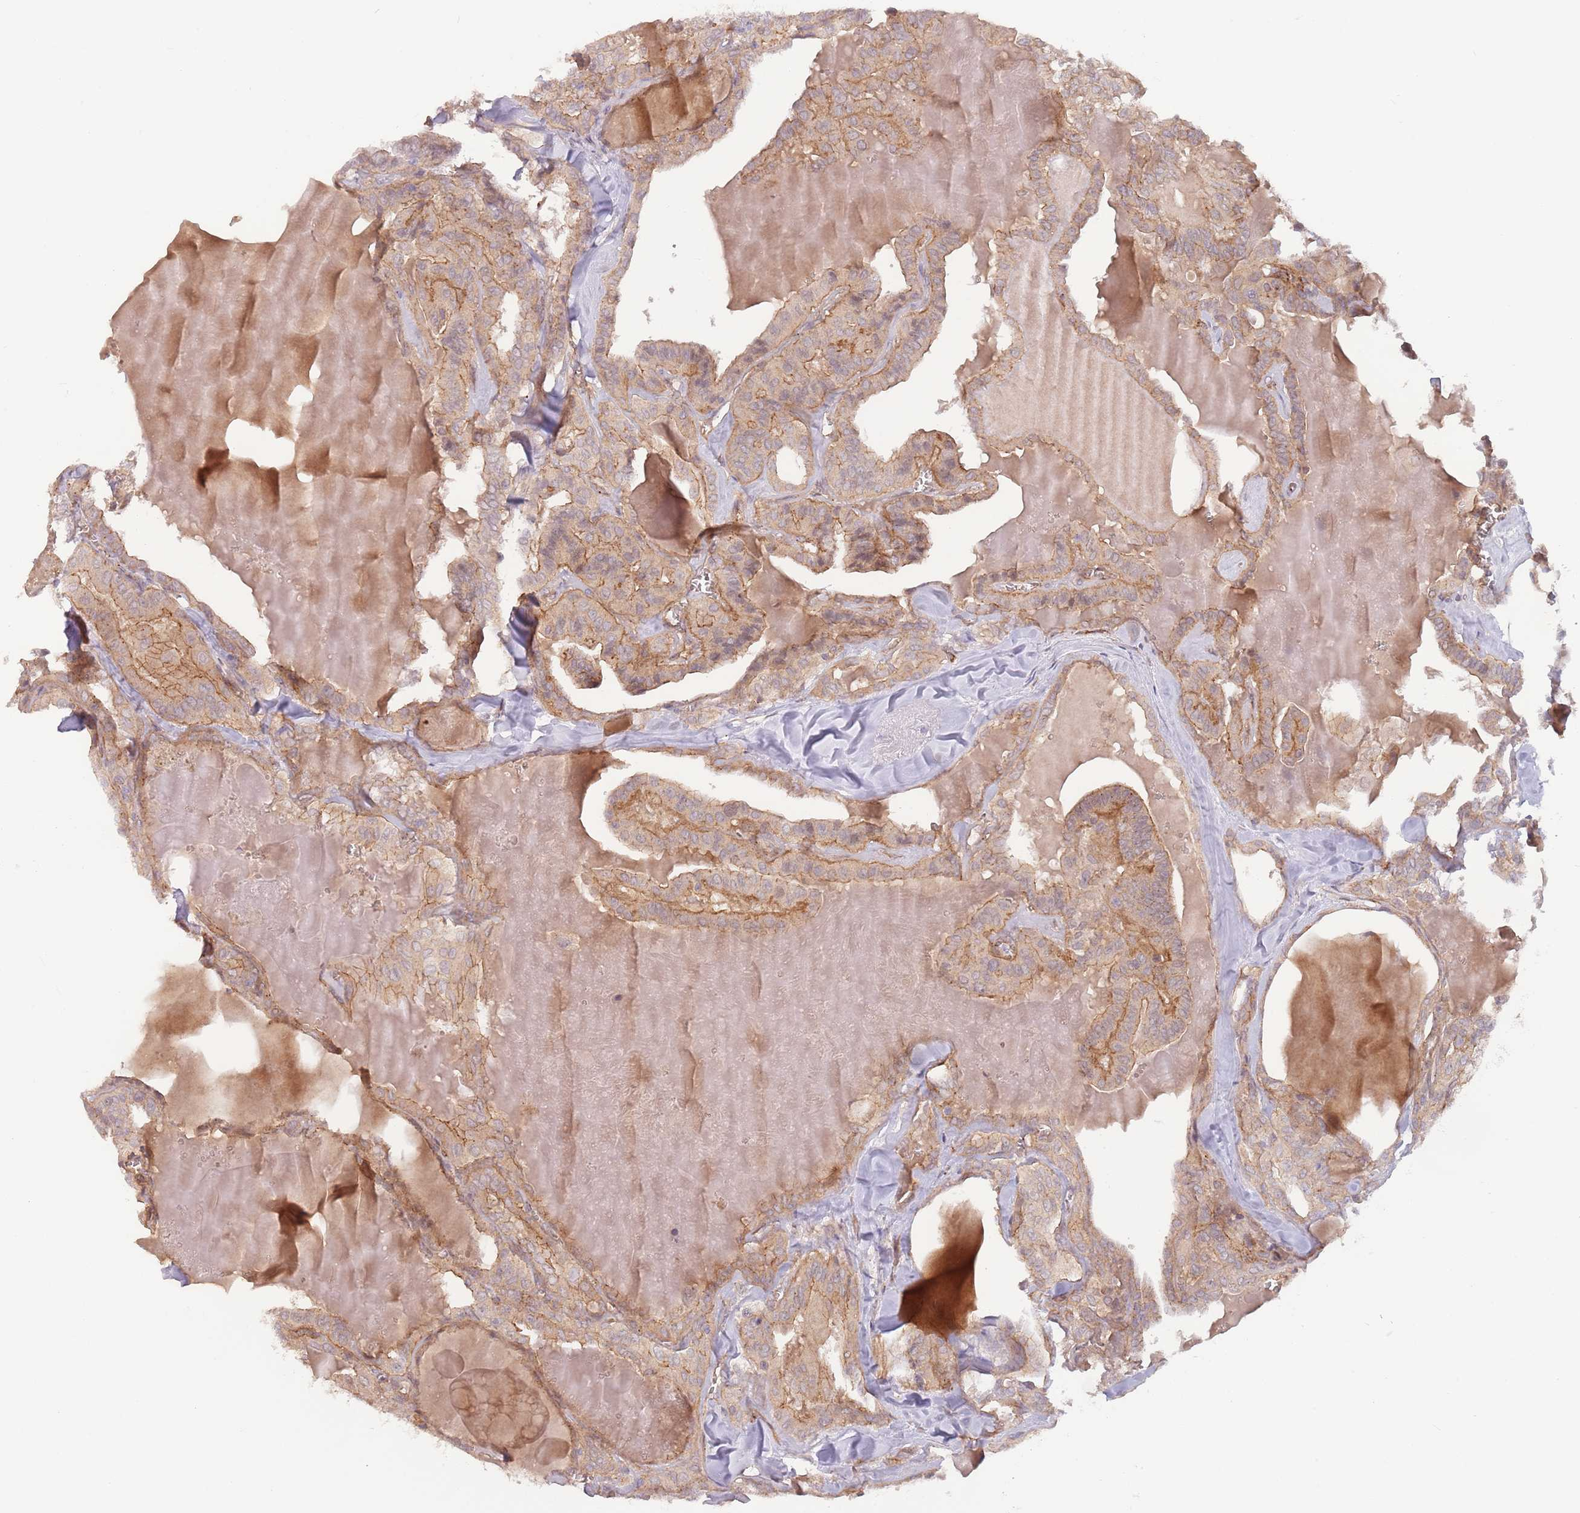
{"staining": {"intensity": "moderate", "quantity": ">75%", "location": "cytoplasmic/membranous"}, "tissue": "thyroid cancer", "cell_type": "Tumor cells", "image_type": "cancer", "snomed": [{"axis": "morphology", "description": "Papillary adenocarcinoma, NOS"}, {"axis": "topography", "description": "Thyroid gland"}], "caption": "Immunohistochemical staining of human papillary adenocarcinoma (thyroid) reveals medium levels of moderate cytoplasmic/membranous expression in about >75% of tumor cells.", "gene": "SAV1", "patient": {"sex": "male", "age": 52}}